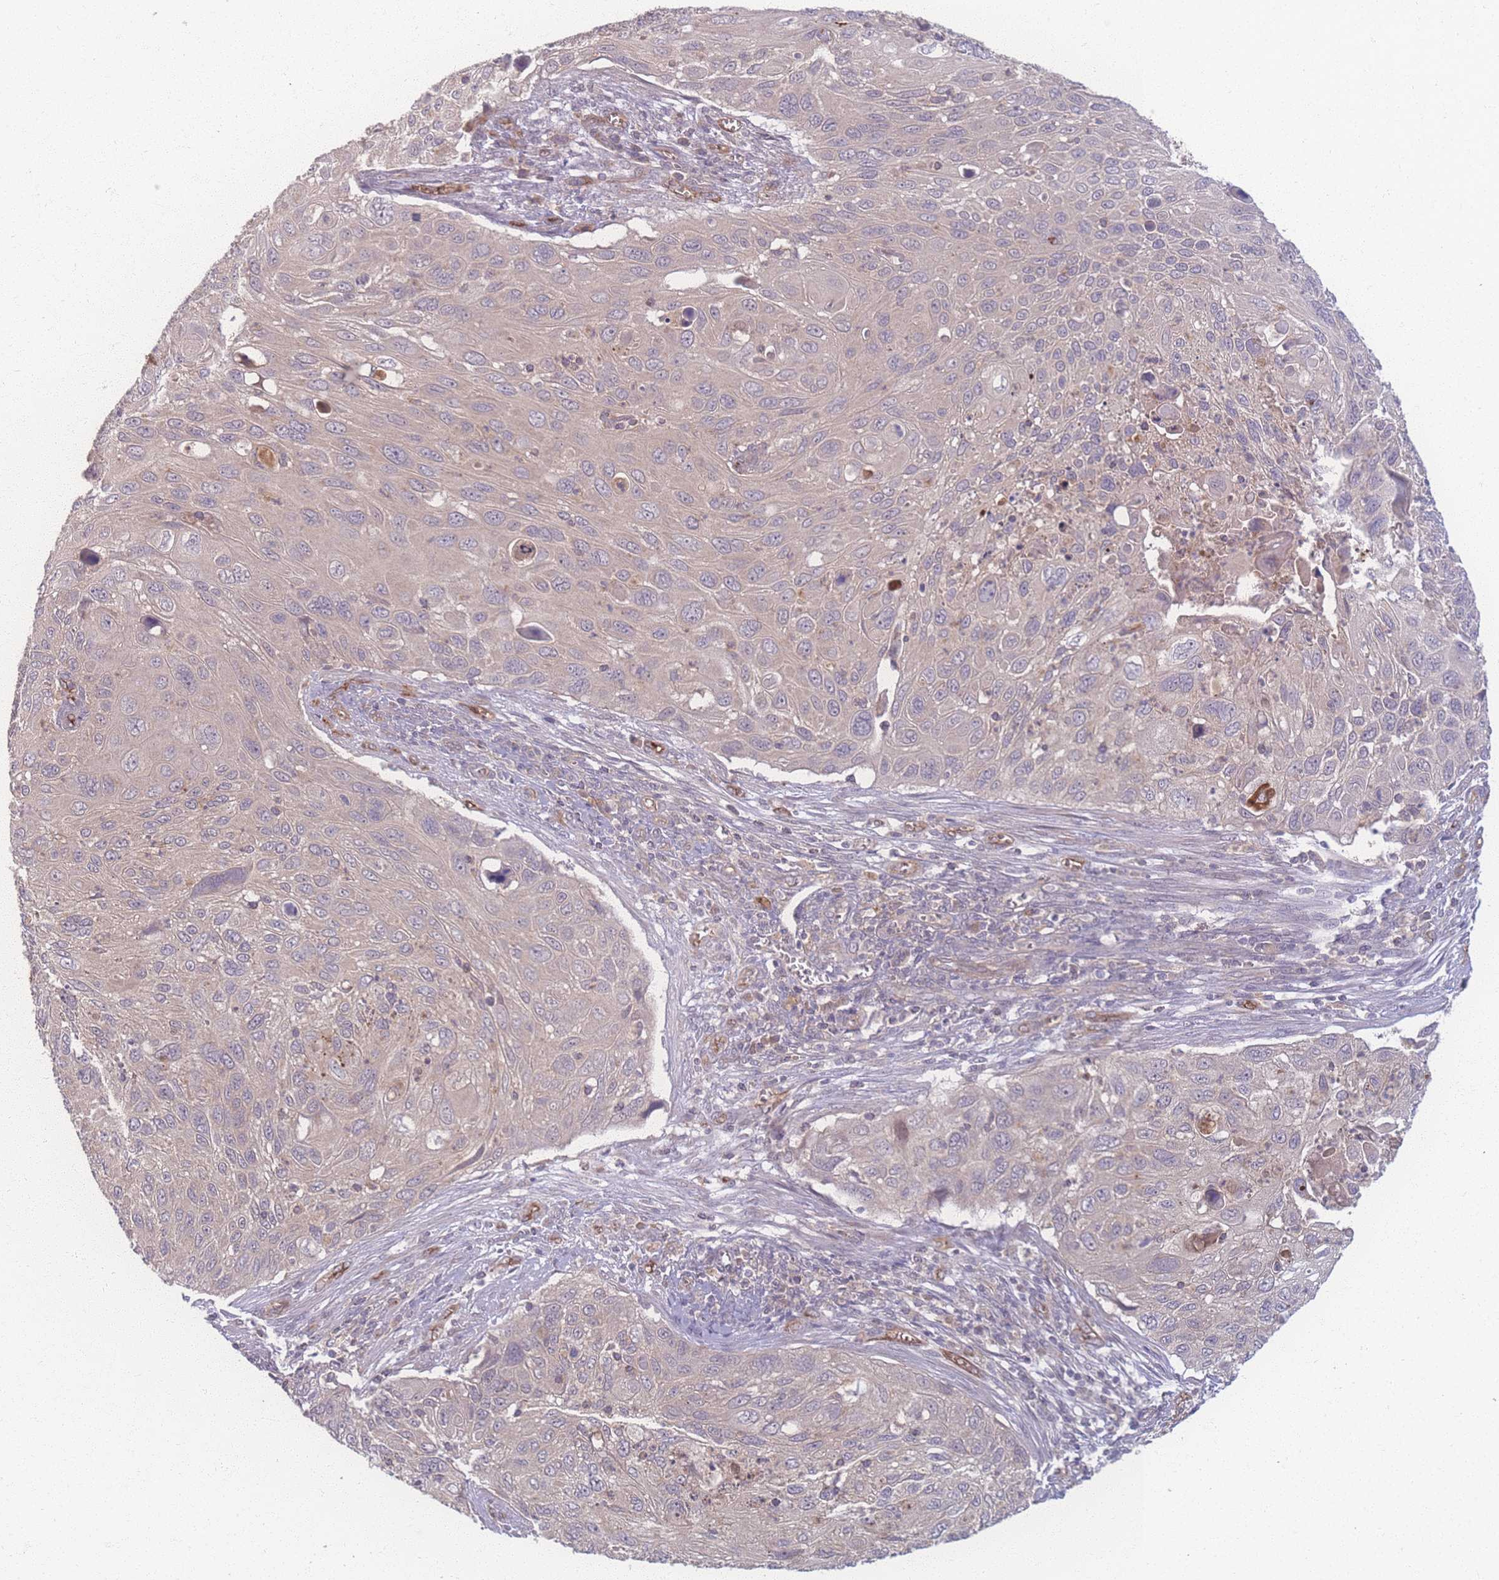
{"staining": {"intensity": "negative", "quantity": "none", "location": "none"}, "tissue": "cervical cancer", "cell_type": "Tumor cells", "image_type": "cancer", "snomed": [{"axis": "morphology", "description": "Squamous cell carcinoma, NOS"}, {"axis": "topography", "description": "Cervix"}], "caption": "Image shows no protein staining in tumor cells of squamous cell carcinoma (cervical) tissue.", "gene": "INSR", "patient": {"sex": "female", "age": 70}}